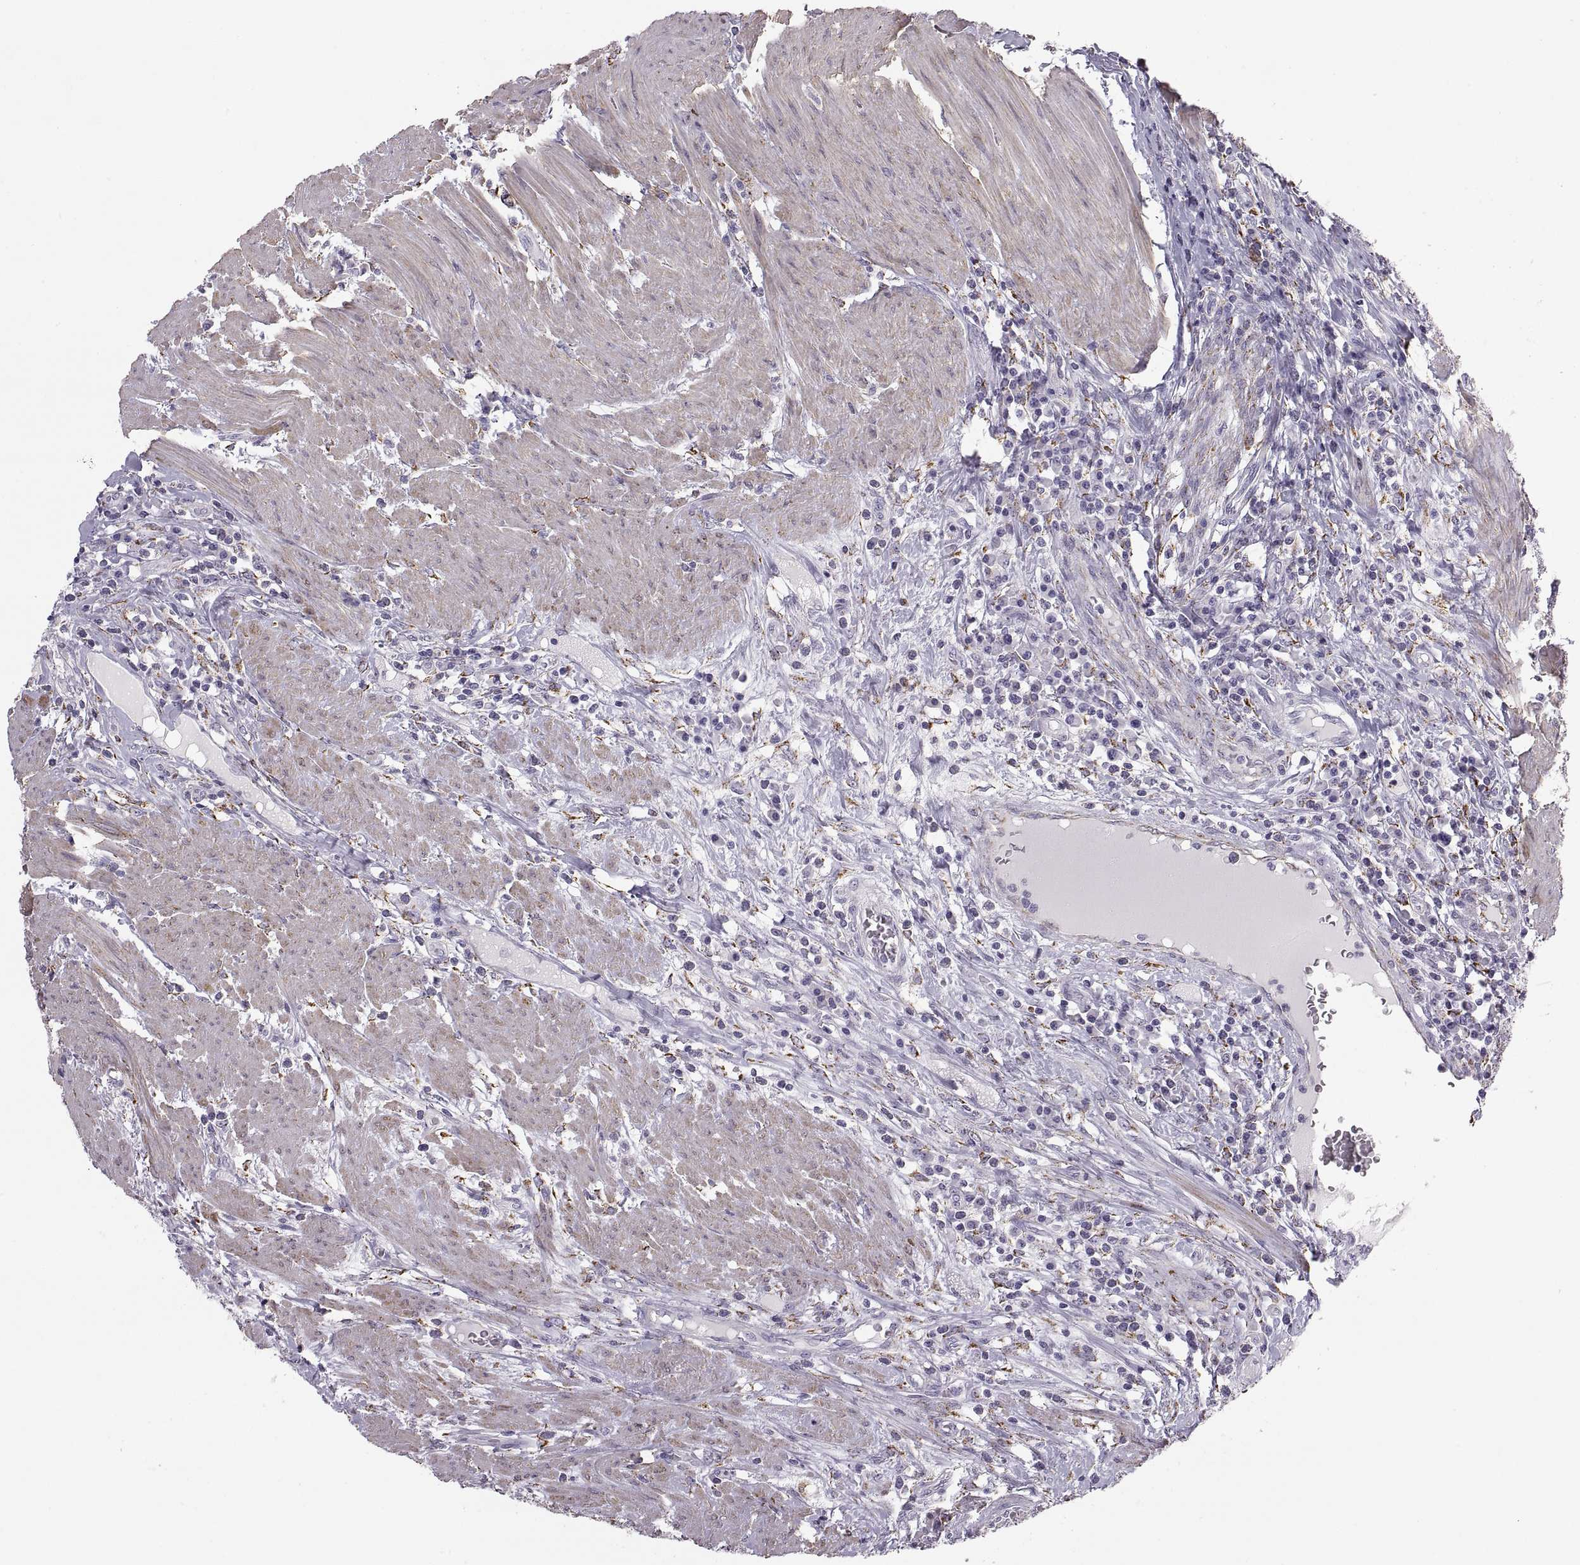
{"staining": {"intensity": "negative", "quantity": "none", "location": "none"}, "tissue": "colorectal cancer", "cell_type": "Tumor cells", "image_type": "cancer", "snomed": [{"axis": "morphology", "description": "Adenocarcinoma, NOS"}, {"axis": "topography", "description": "Colon"}], "caption": "The image shows no staining of tumor cells in adenocarcinoma (colorectal).", "gene": "COL9A3", "patient": {"sex": "male", "age": 53}}